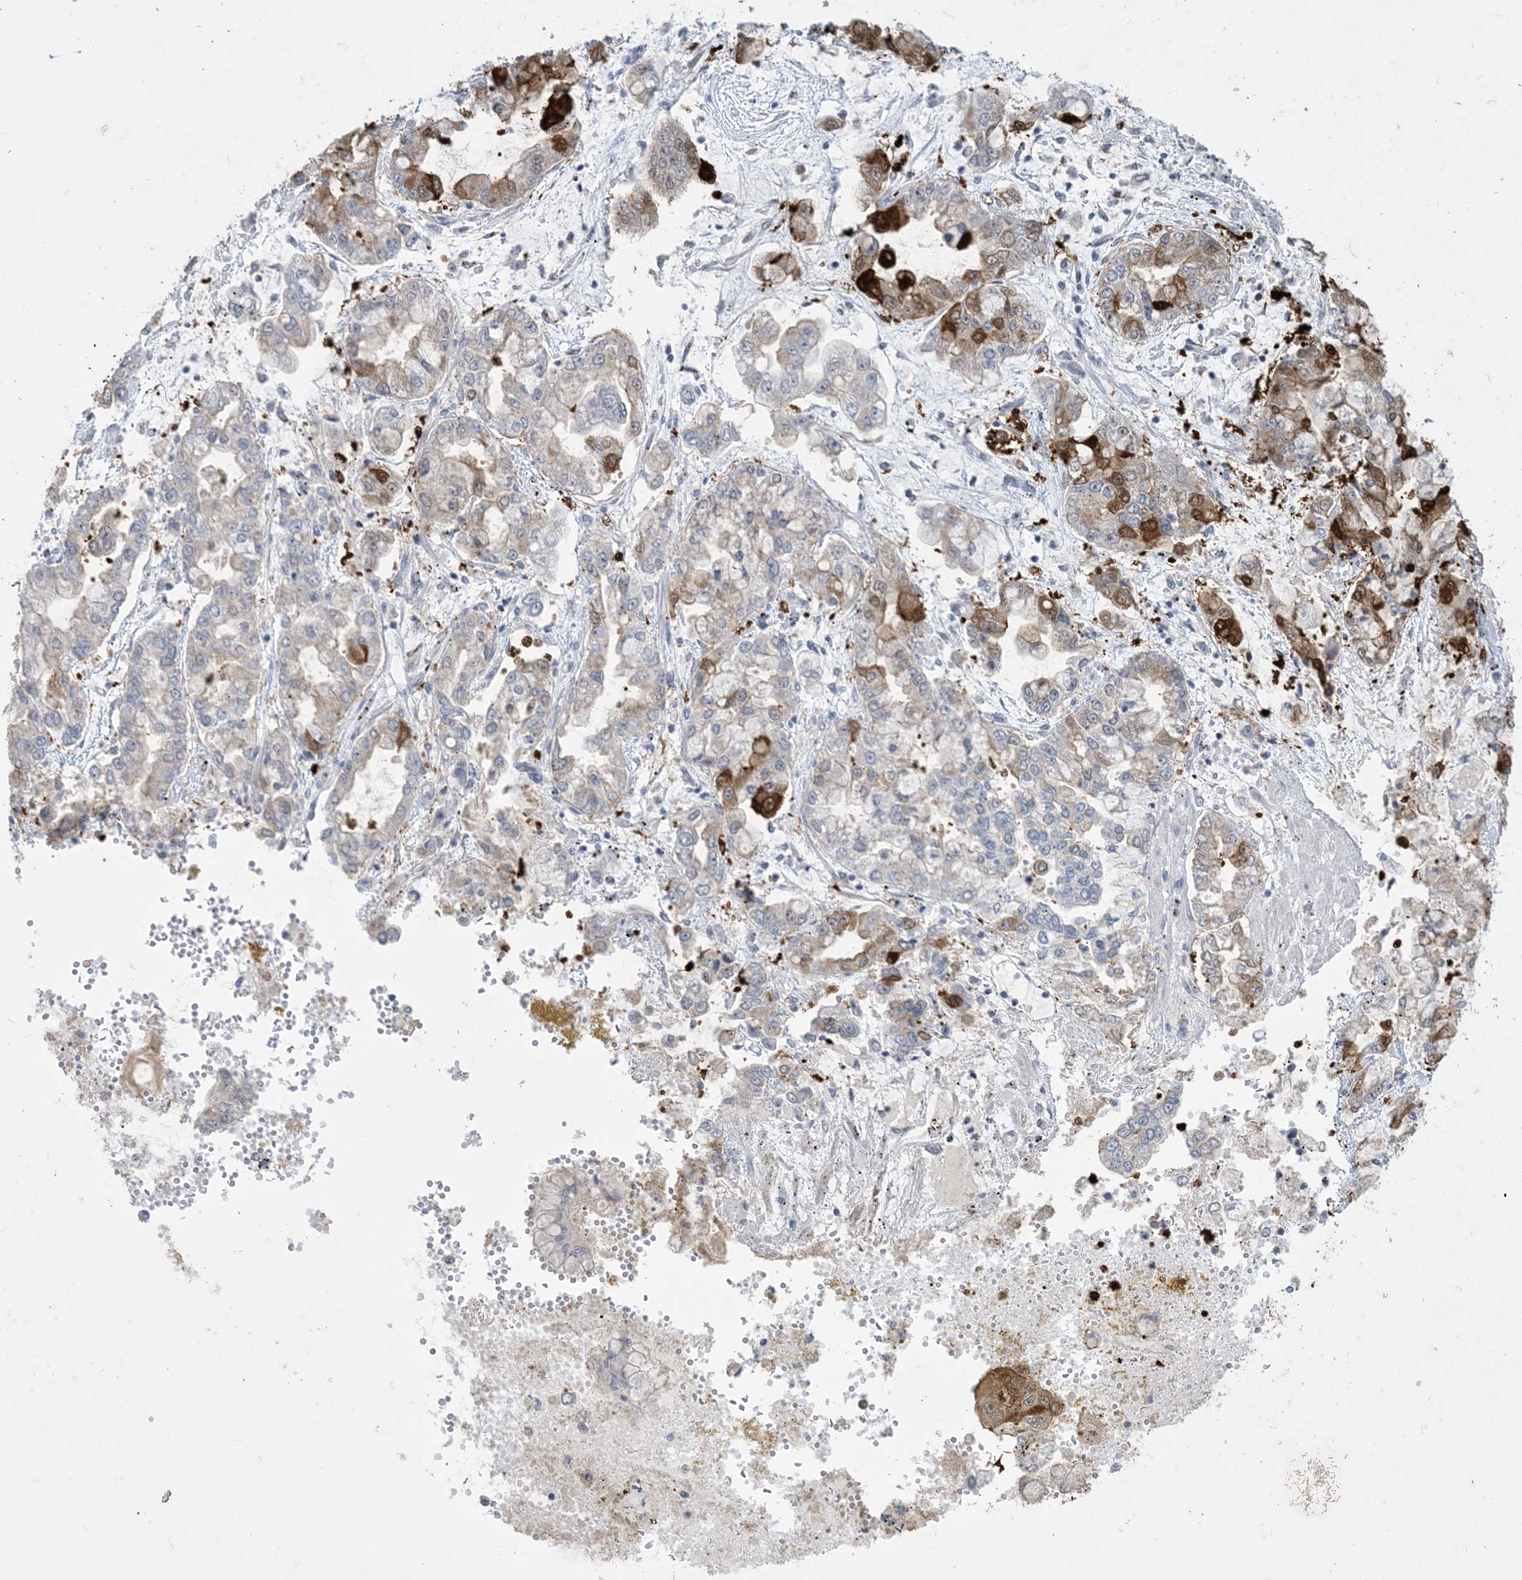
{"staining": {"intensity": "strong", "quantity": "<25%", "location": "cytoplasmic/membranous"}, "tissue": "stomach cancer", "cell_type": "Tumor cells", "image_type": "cancer", "snomed": [{"axis": "morphology", "description": "Normal tissue, NOS"}, {"axis": "morphology", "description": "Adenocarcinoma, NOS"}, {"axis": "topography", "description": "Stomach, upper"}, {"axis": "topography", "description": "Stomach"}], "caption": "Human stomach cancer (adenocarcinoma) stained with a brown dye shows strong cytoplasmic/membranous positive positivity in approximately <25% of tumor cells.", "gene": "HMGCS1", "patient": {"sex": "male", "age": 76}}